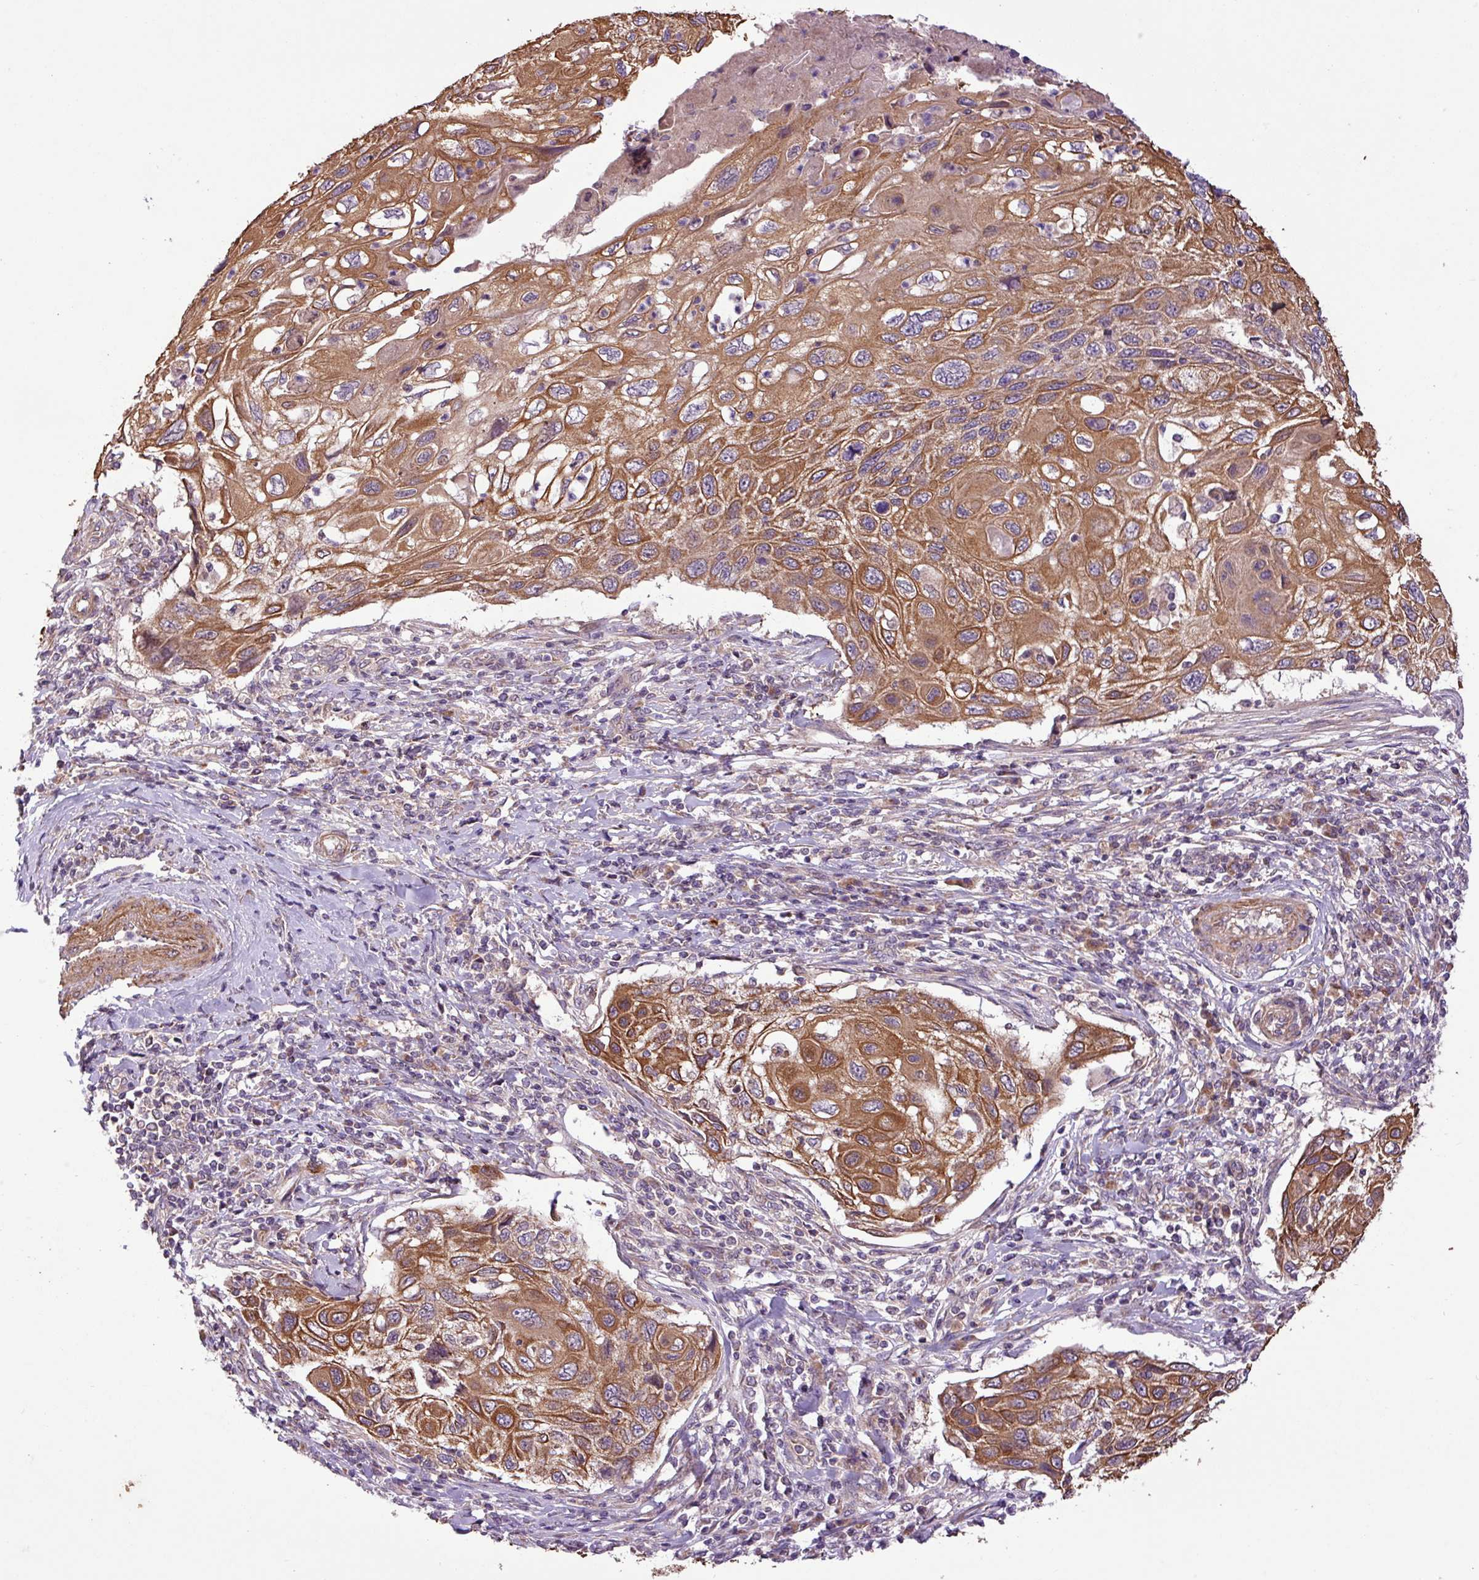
{"staining": {"intensity": "moderate", "quantity": ">75%", "location": "cytoplasmic/membranous"}, "tissue": "cervical cancer", "cell_type": "Tumor cells", "image_type": "cancer", "snomed": [{"axis": "morphology", "description": "Squamous cell carcinoma, NOS"}, {"axis": "topography", "description": "Cervix"}], "caption": "Moderate cytoplasmic/membranous positivity is identified in about >75% of tumor cells in cervical cancer.", "gene": "TIMM10B", "patient": {"sex": "female", "age": 70}}